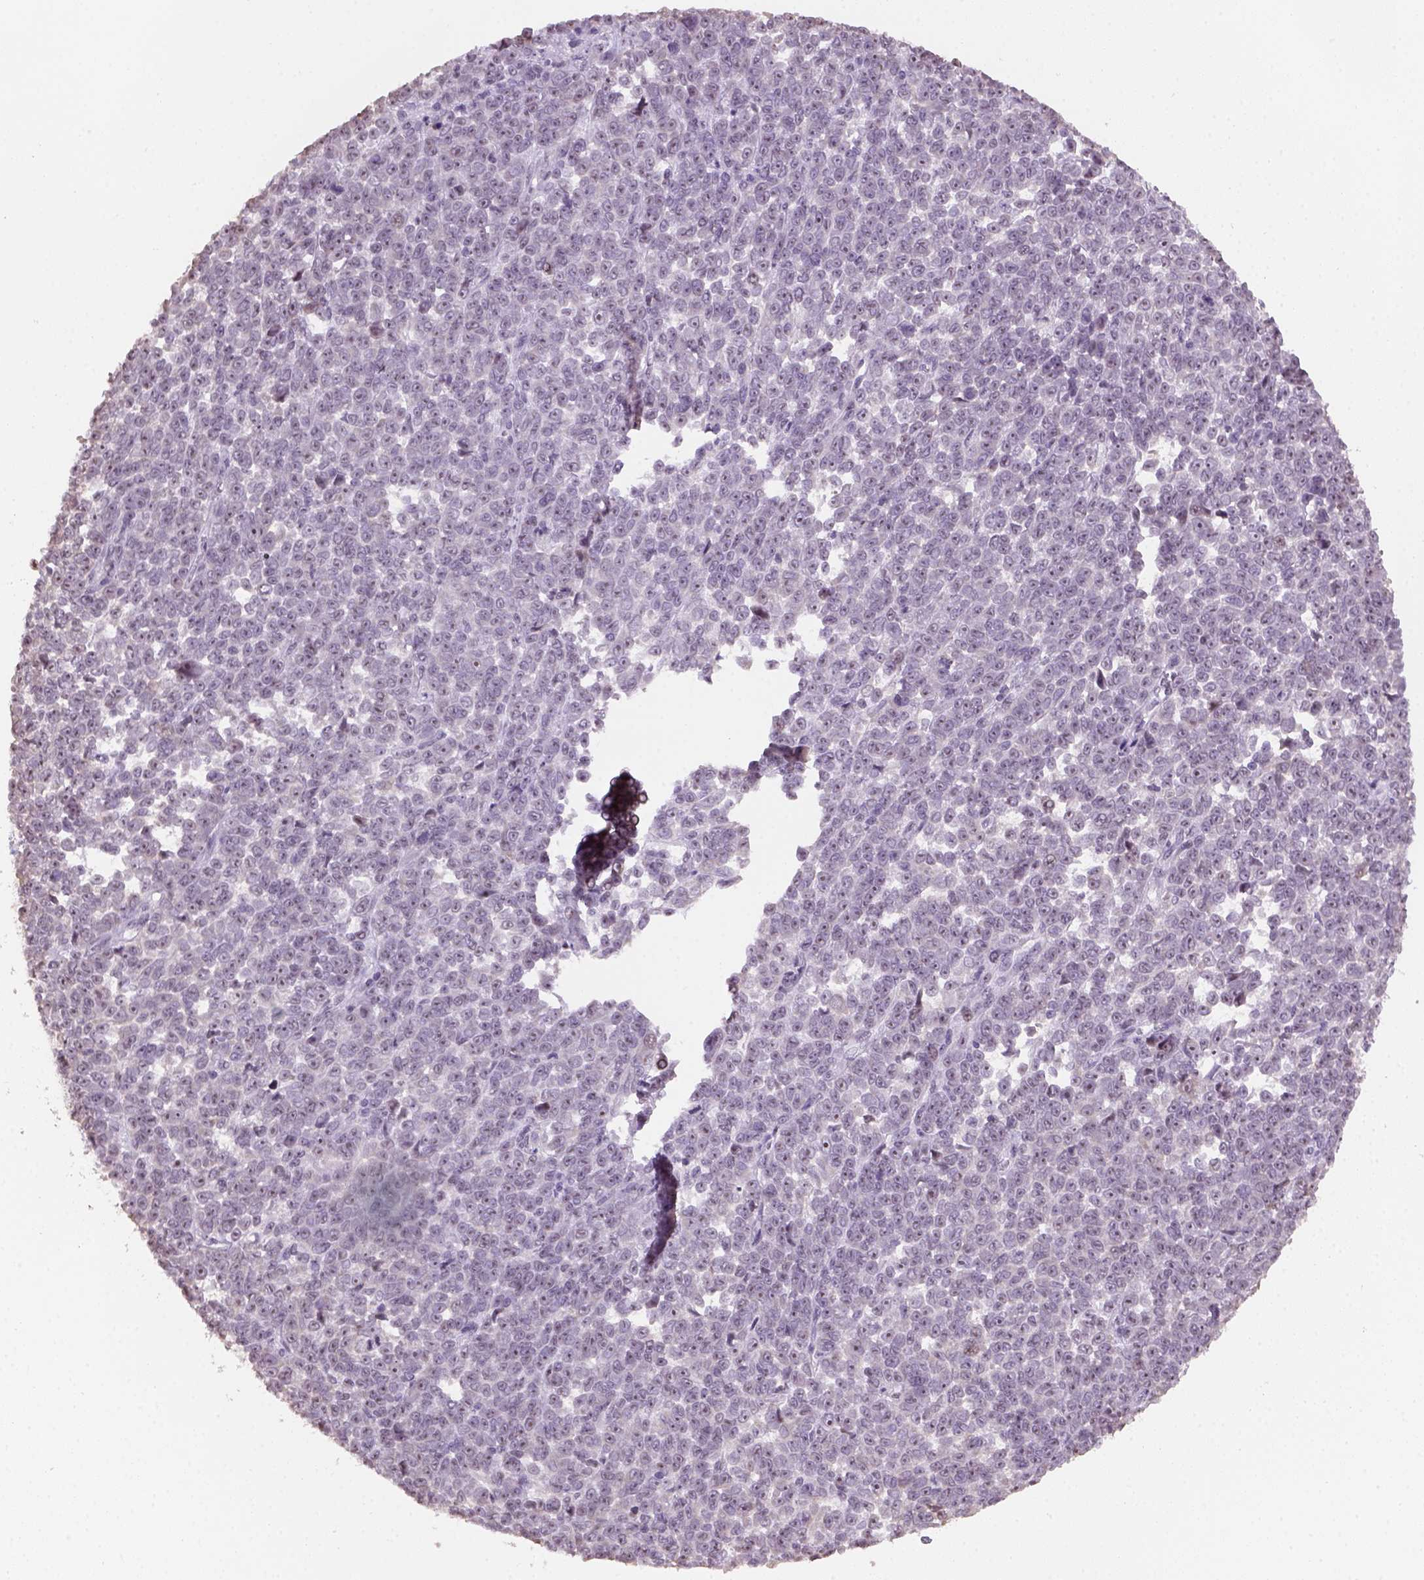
{"staining": {"intensity": "strong", "quantity": "<25%", "location": "nuclear"}, "tissue": "melanoma", "cell_type": "Tumor cells", "image_type": "cancer", "snomed": [{"axis": "morphology", "description": "Malignant melanoma, NOS"}, {"axis": "topography", "description": "Skin"}], "caption": "A photomicrograph showing strong nuclear positivity in about <25% of tumor cells in malignant melanoma, as visualized by brown immunohistochemical staining.", "gene": "DDX50", "patient": {"sex": "female", "age": 95}}